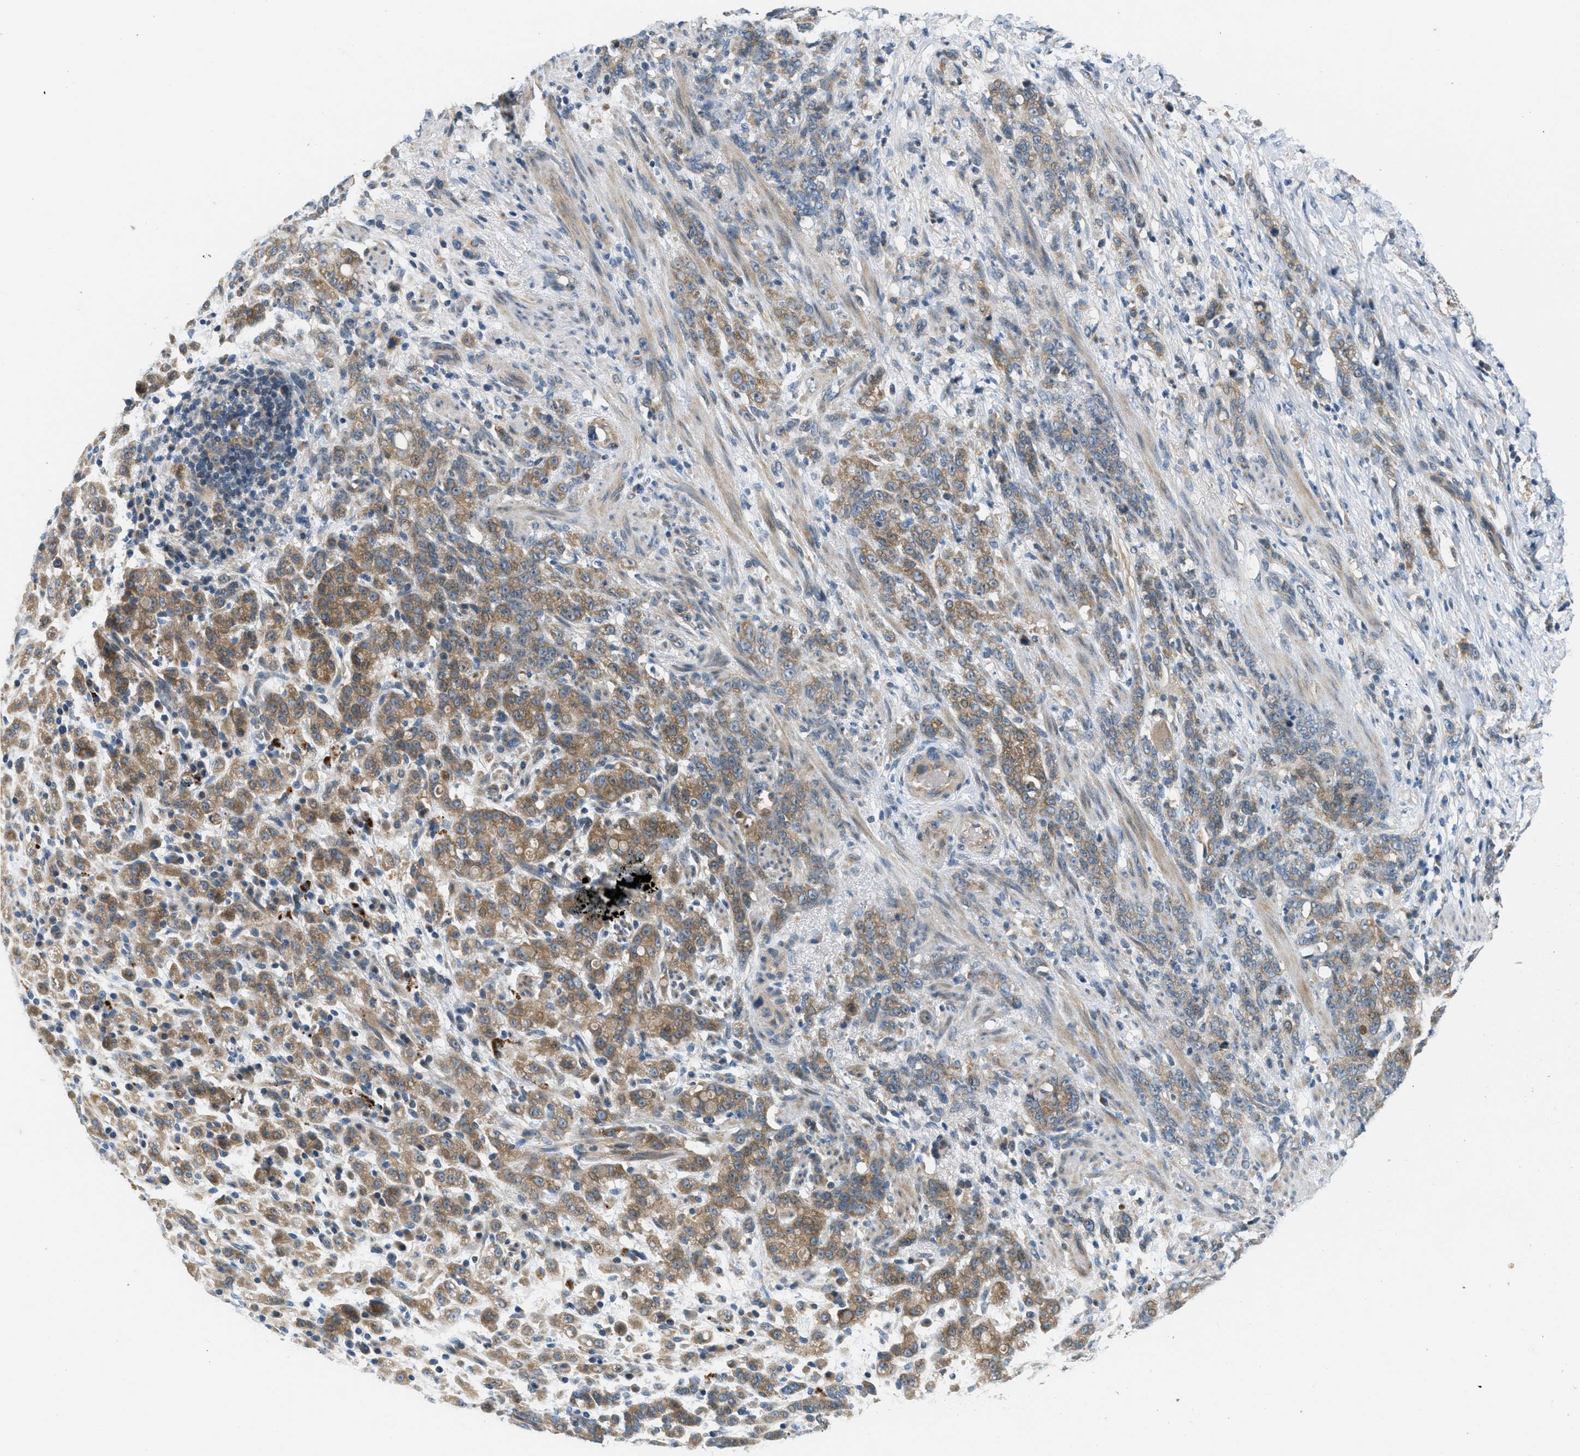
{"staining": {"intensity": "moderate", "quantity": ">75%", "location": "cytoplasmic/membranous"}, "tissue": "stomach cancer", "cell_type": "Tumor cells", "image_type": "cancer", "snomed": [{"axis": "morphology", "description": "Adenocarcinoma, NOS"}, {"axis": "topography", "description": "Stomach, lower"}], "caption": "Tumor cells show medium levels of moderate cytoplasmic/membranous positivity in about >75% of cells in human stomach cancer.", "gene": "ADCY6", "patient": {"sex": "male", "age": 88}}